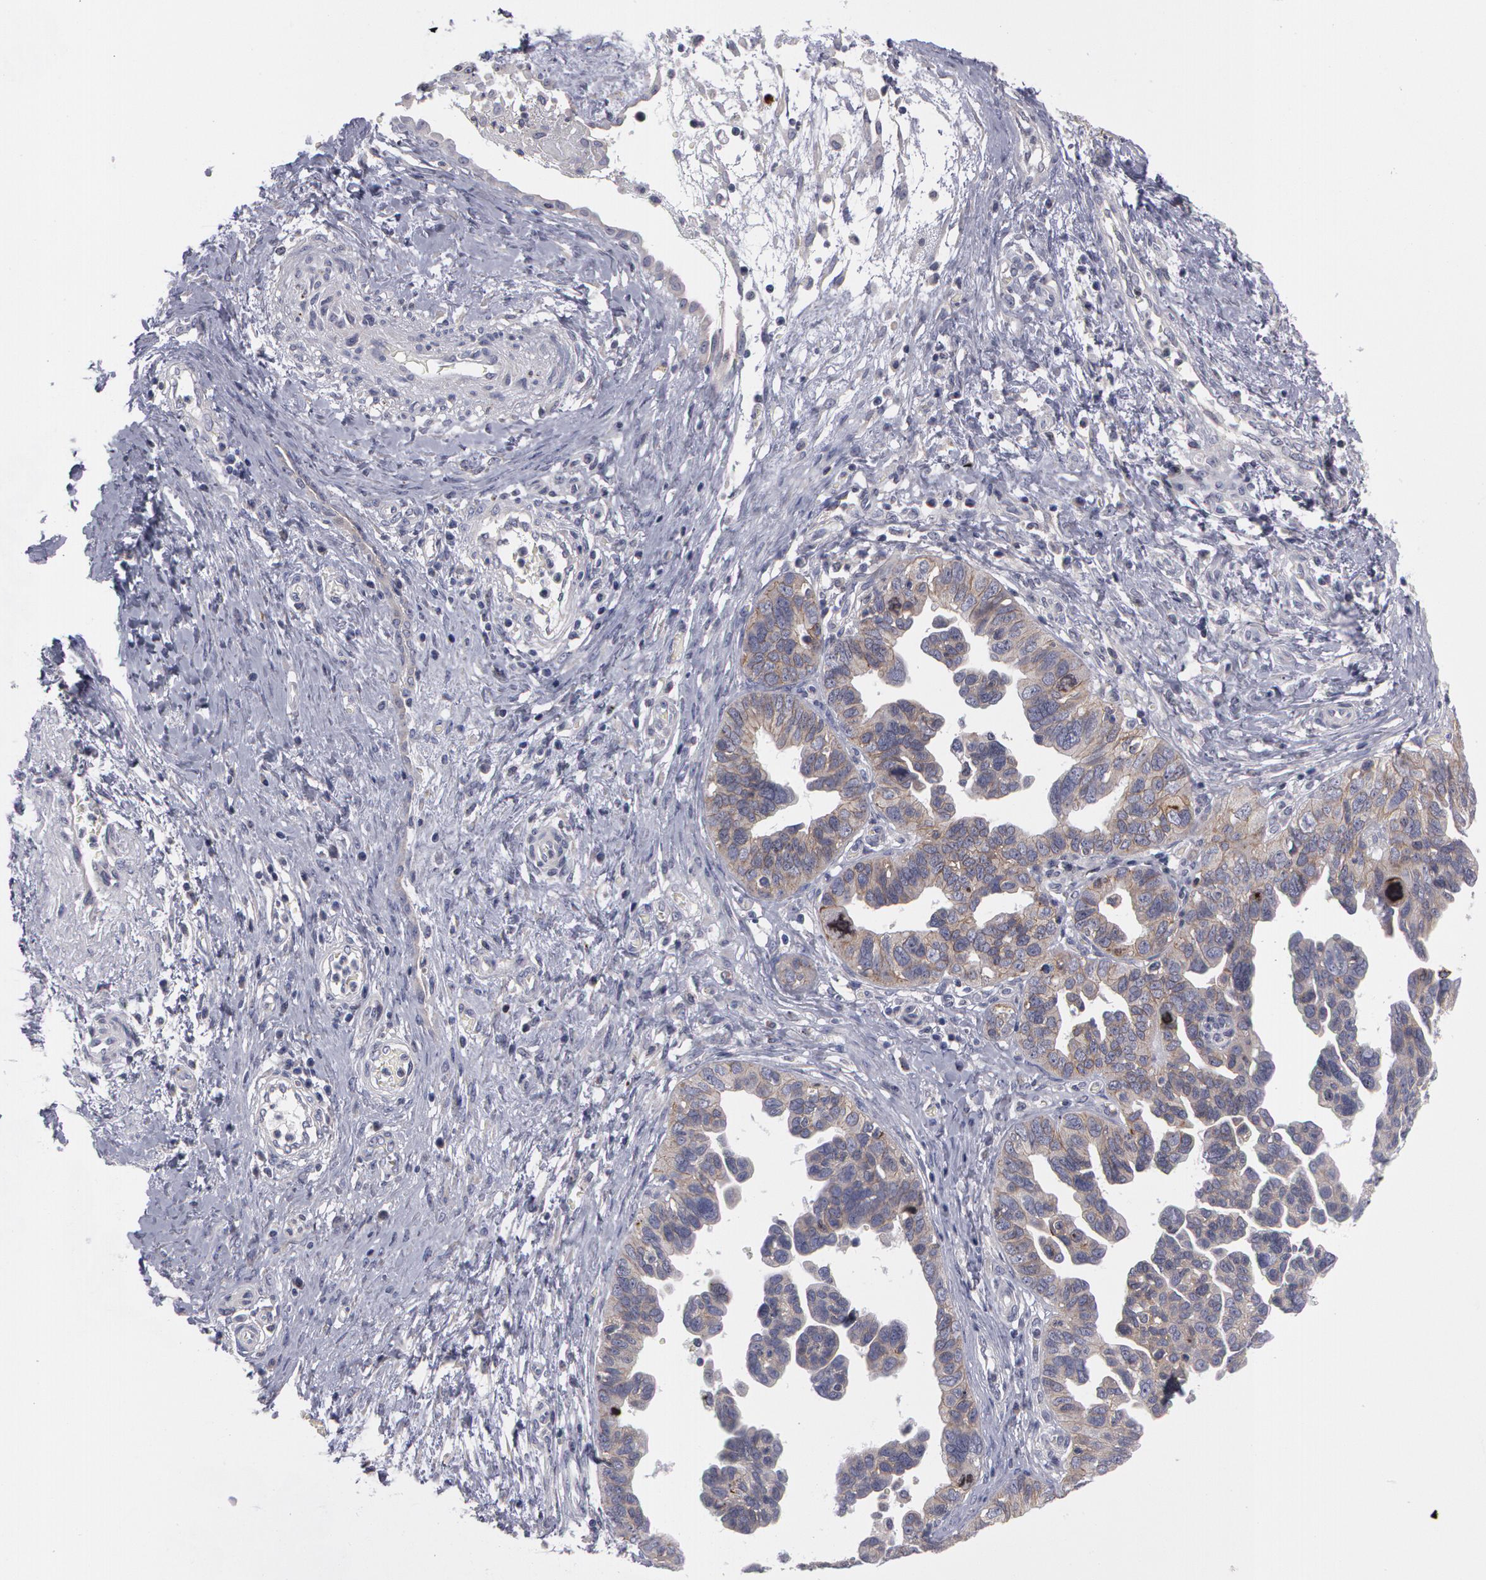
{"staining": {"intensity": "weak", "quantity": ">75%", "location": "cytoplasmic/membranous"}, "tissue": "ovarian cancer", "cell_type": "Tumor cells", "image_type": "cancer", "snomed": [{"axis": "morphology", "description": "Cystadenocarcinoma, serous, NOS"}, {"axis": "topography", "description": "Ovary"}], "caption": "Brown immunohistochemical staining in human ovarian cancer shows weak cytoplasmic/membranous positivity in about >75% of tumor cells.", "gene": "ERBB2", "patient": {"sex": "female", "age": 64}}